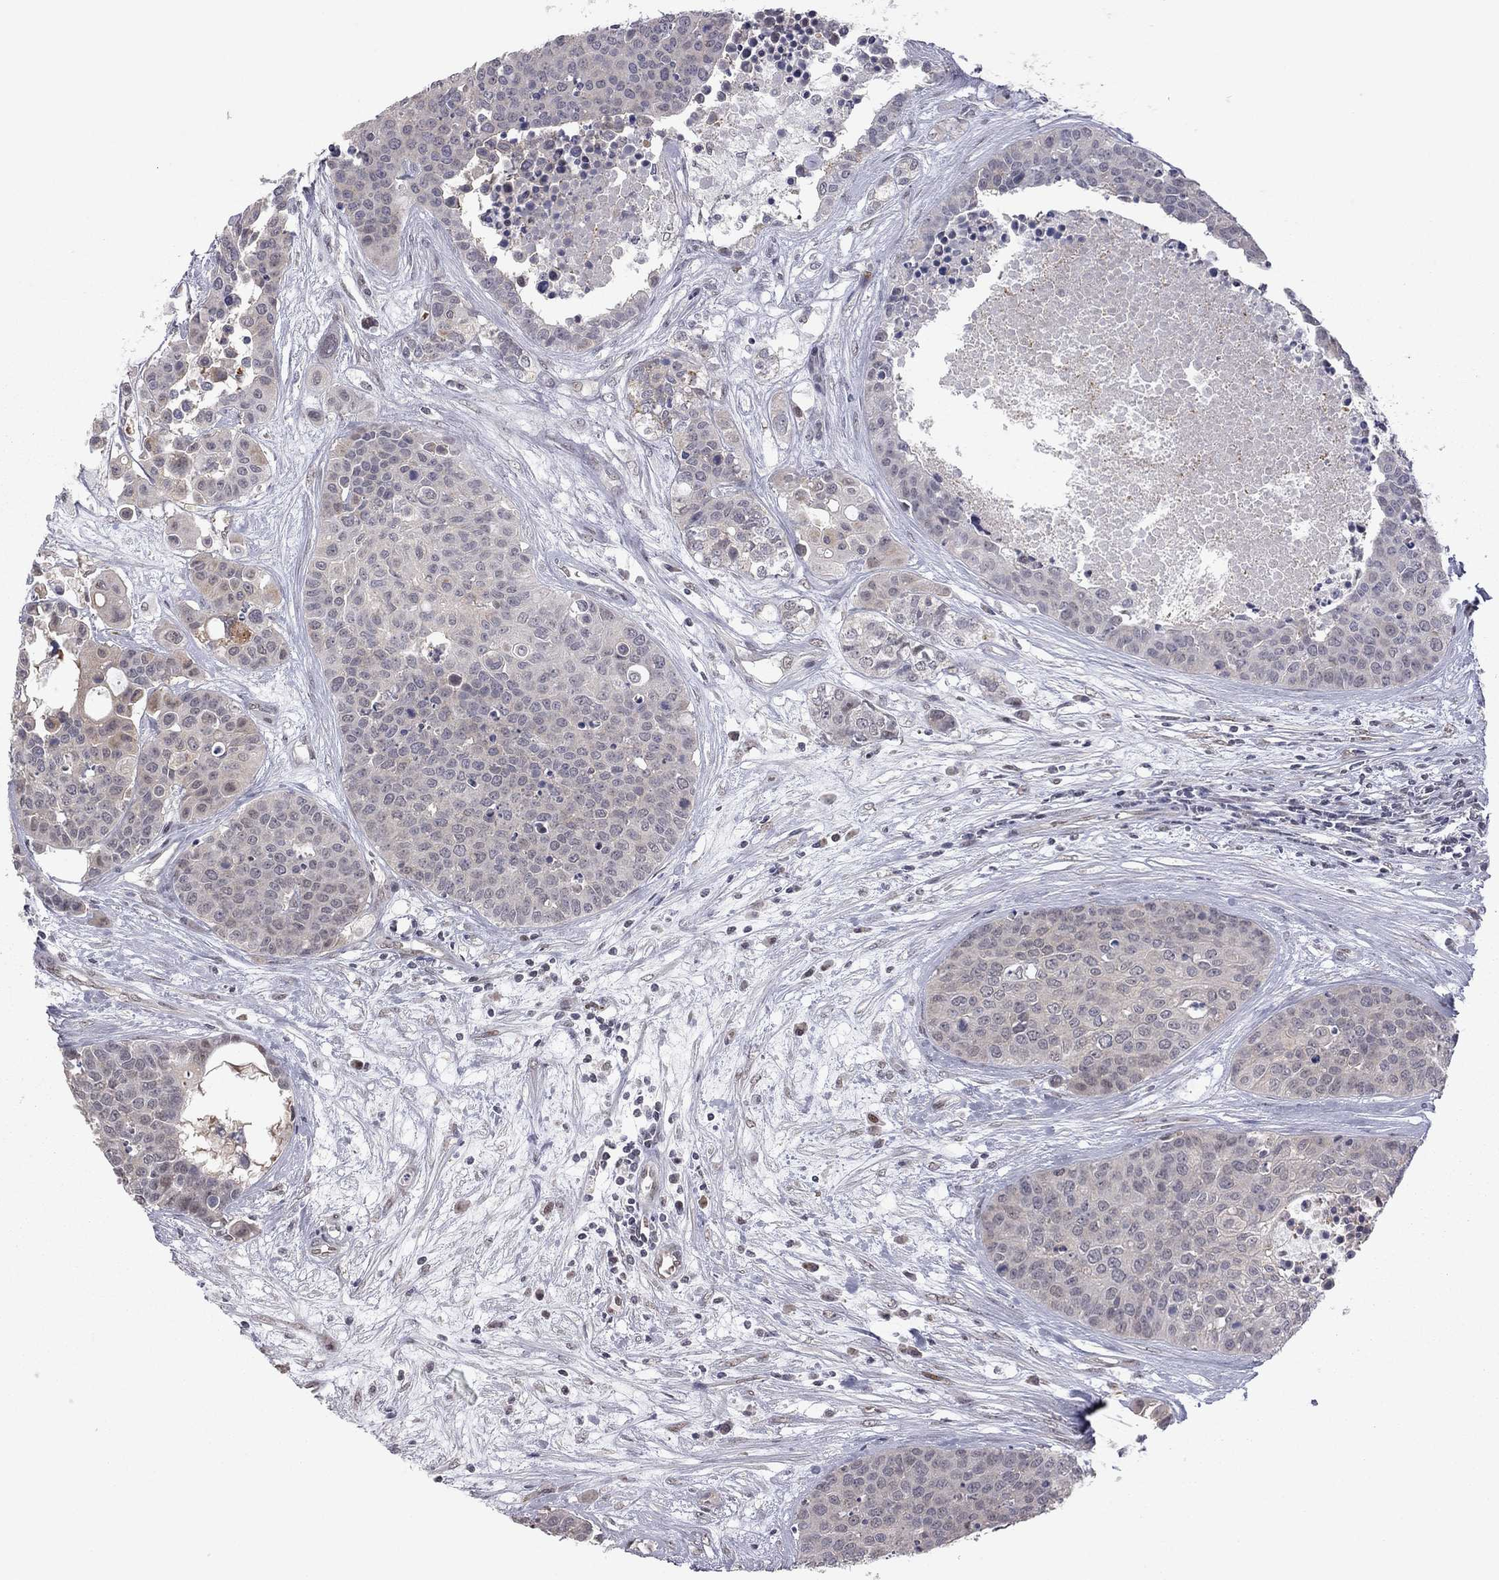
{"staining": {"intensity": "weak", "quantity": "<25%", "location": "cytoplasmic/membranous"}, "tissue": "carcinoid", "cell_type": "Tumor cells", "image_type": "cancer", "snomed": [{"axis": "morphology", "description": "Carcinoid, malignant, NOS"}, {"axis": "topography", "description": "Colon"}], "caption": "Immunohistochemical staining of human carcinoid (malignant) demonstrates no significant staining in tumor cells.", "gene": "MC3R", "patient": {"sex": "male", "age": 81}}